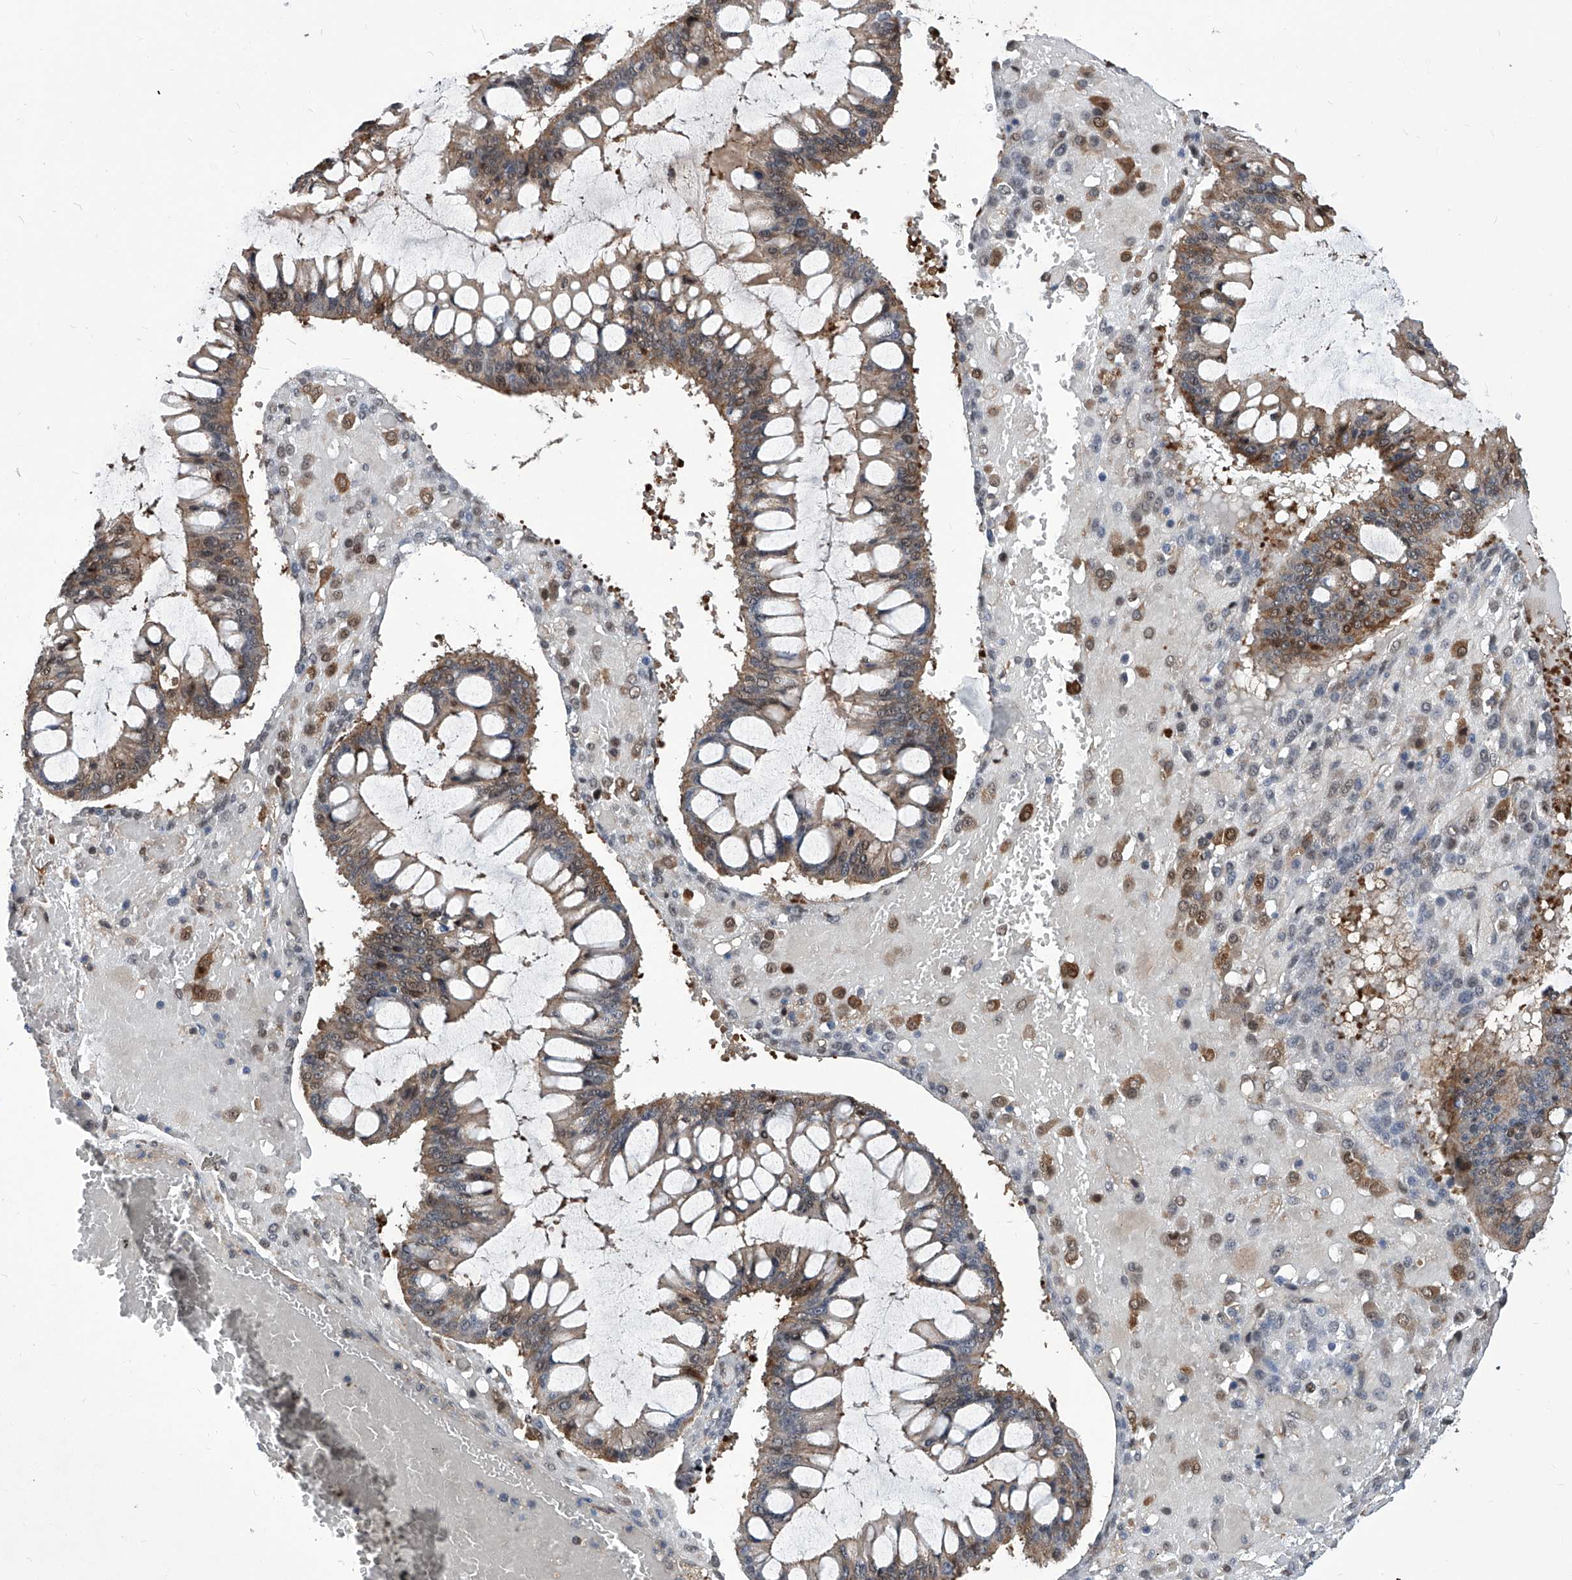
{"staining": {"intensity": "weak", "quantity": "<25%", "location": "cytoplasmic/membranous"}, "tissue": "ovarian cancer", "cell_type": "Tumor cells", "image_type": "cancer", "snomed": [{"axis": "morphology", "description": "Cystadenocarcinoma, mucinous, NOS"}, {"axis": "topography", "description": "Ovary"}], "caption": "Protein analysis of ovarian mucinous cystadenocarcinoma shows no significant positivity in tumor cells.", "gene": "PSMB1", "patient": {"sex": "female", "age": 73}}